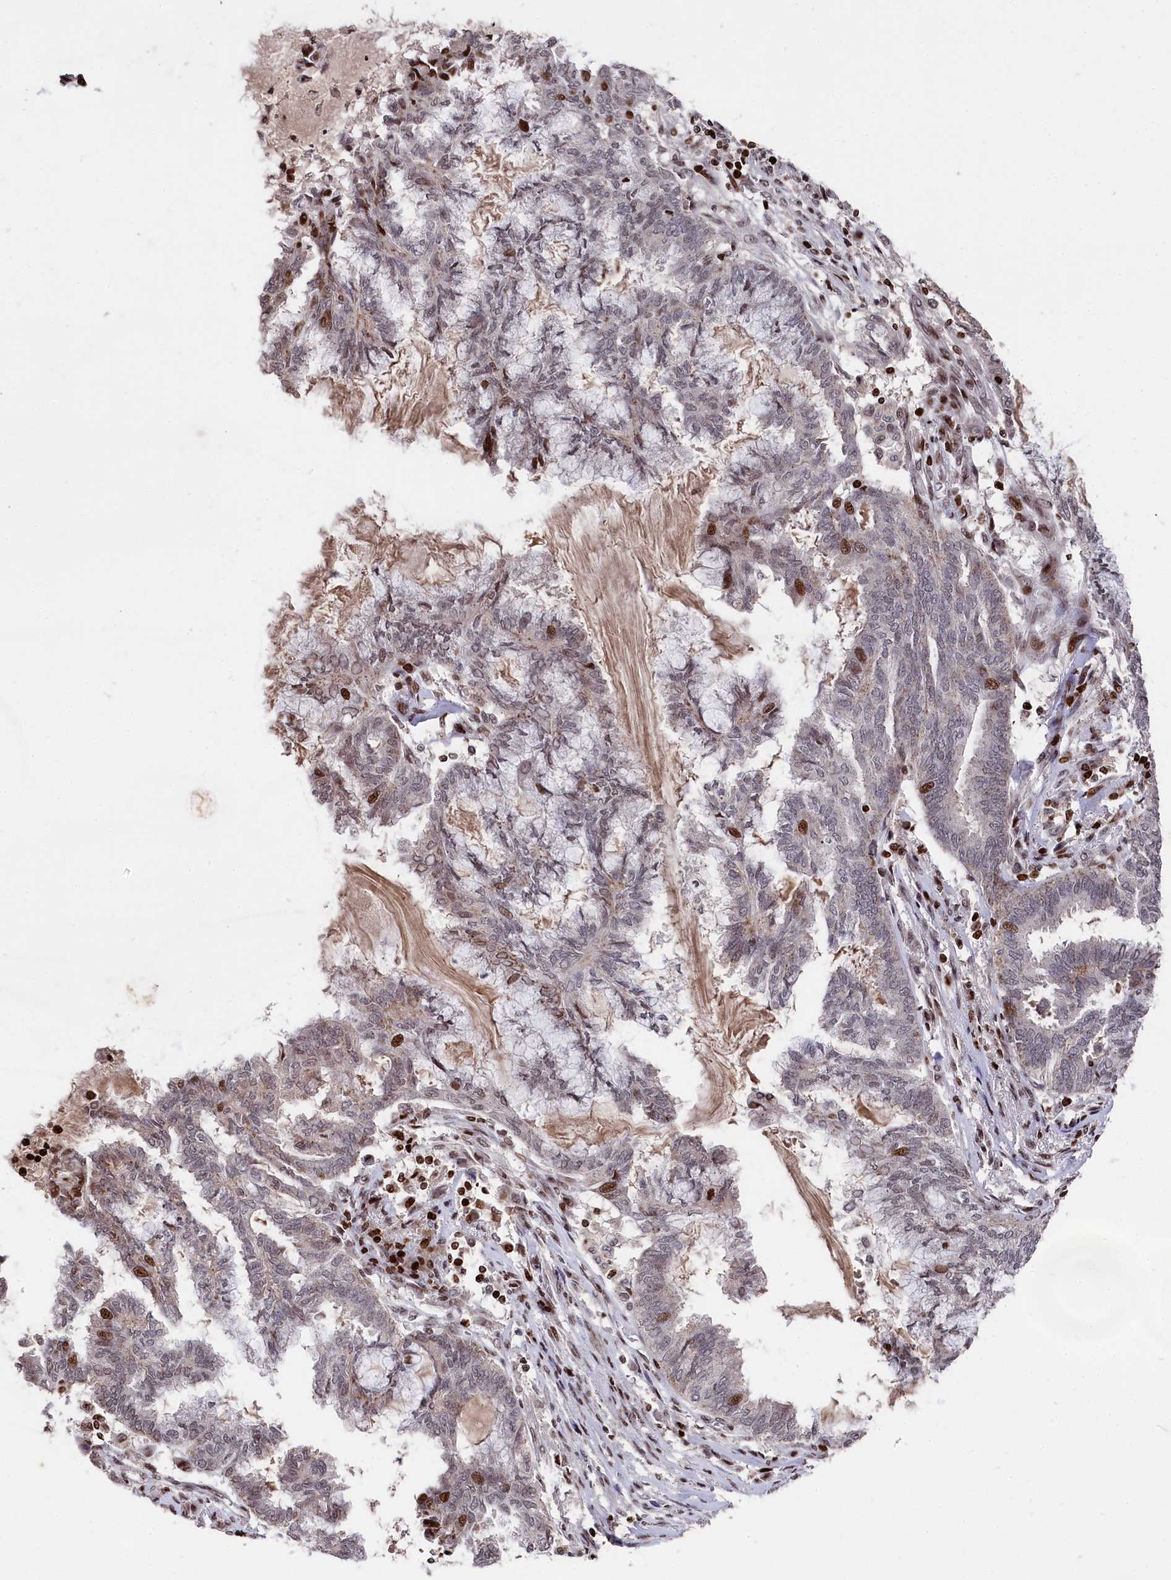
{"staining": {"intensity": "strong", "quantity": "<25%", "location": "nuclear"}, "tissue": "endometrial cancer", "cell_type": "Tumor cells", "image_type": "cancer", "snomed": [{"axis": "morphology", "description": "Adenocarcinoma, NOS"}, {"axis": "topography", "description": "Endometrium"}], "caption": "Protein staining of endometrial cancer (adenocarcinoma) tissue reveals strong nuclear expression in about <25% of tumor cells.", "gene": "MCF2L2", "patient": {"sex": "female", "age": 86}}